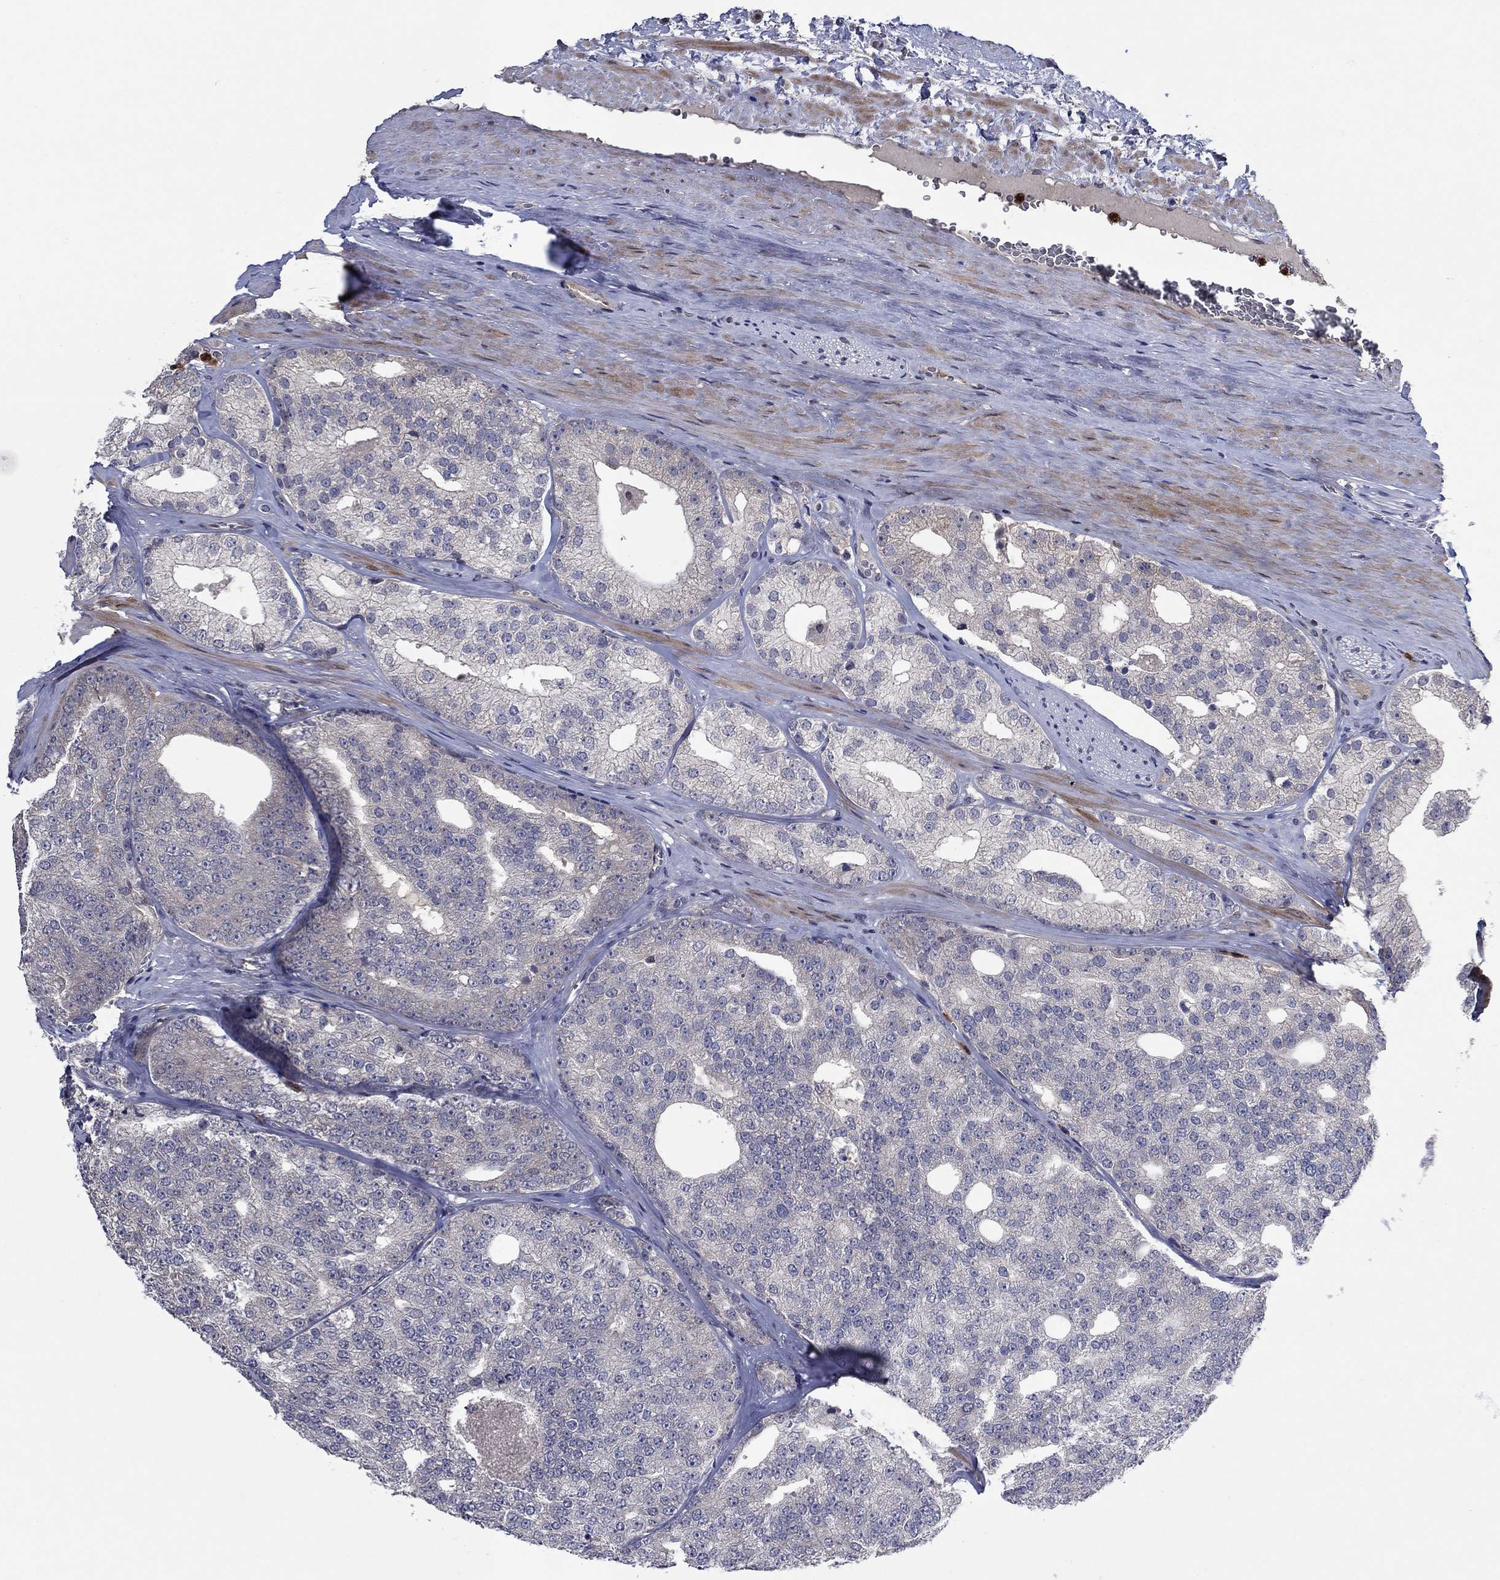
{"staining": {"intensity": "negative", "quantity": "none", "location": "none"}, "tissue": "prostate cancer", "cell_type": "Tumor cells", "image_type": "cancer", "snomed": [{"axis": "morphology", "description": "Adenocarcinoma, NOS"}, {"axis": "topography", "description": "Prostate and seminal vesicle, NOS"}], "caption": "Immunohistochemistry micrograph of prostate cancer (adenocarcinoma) stained for a protein (brown), which displays no expression in tumor cells.", "gene": "MSRB1", "patient": {"sex": "male", "age": 62}}